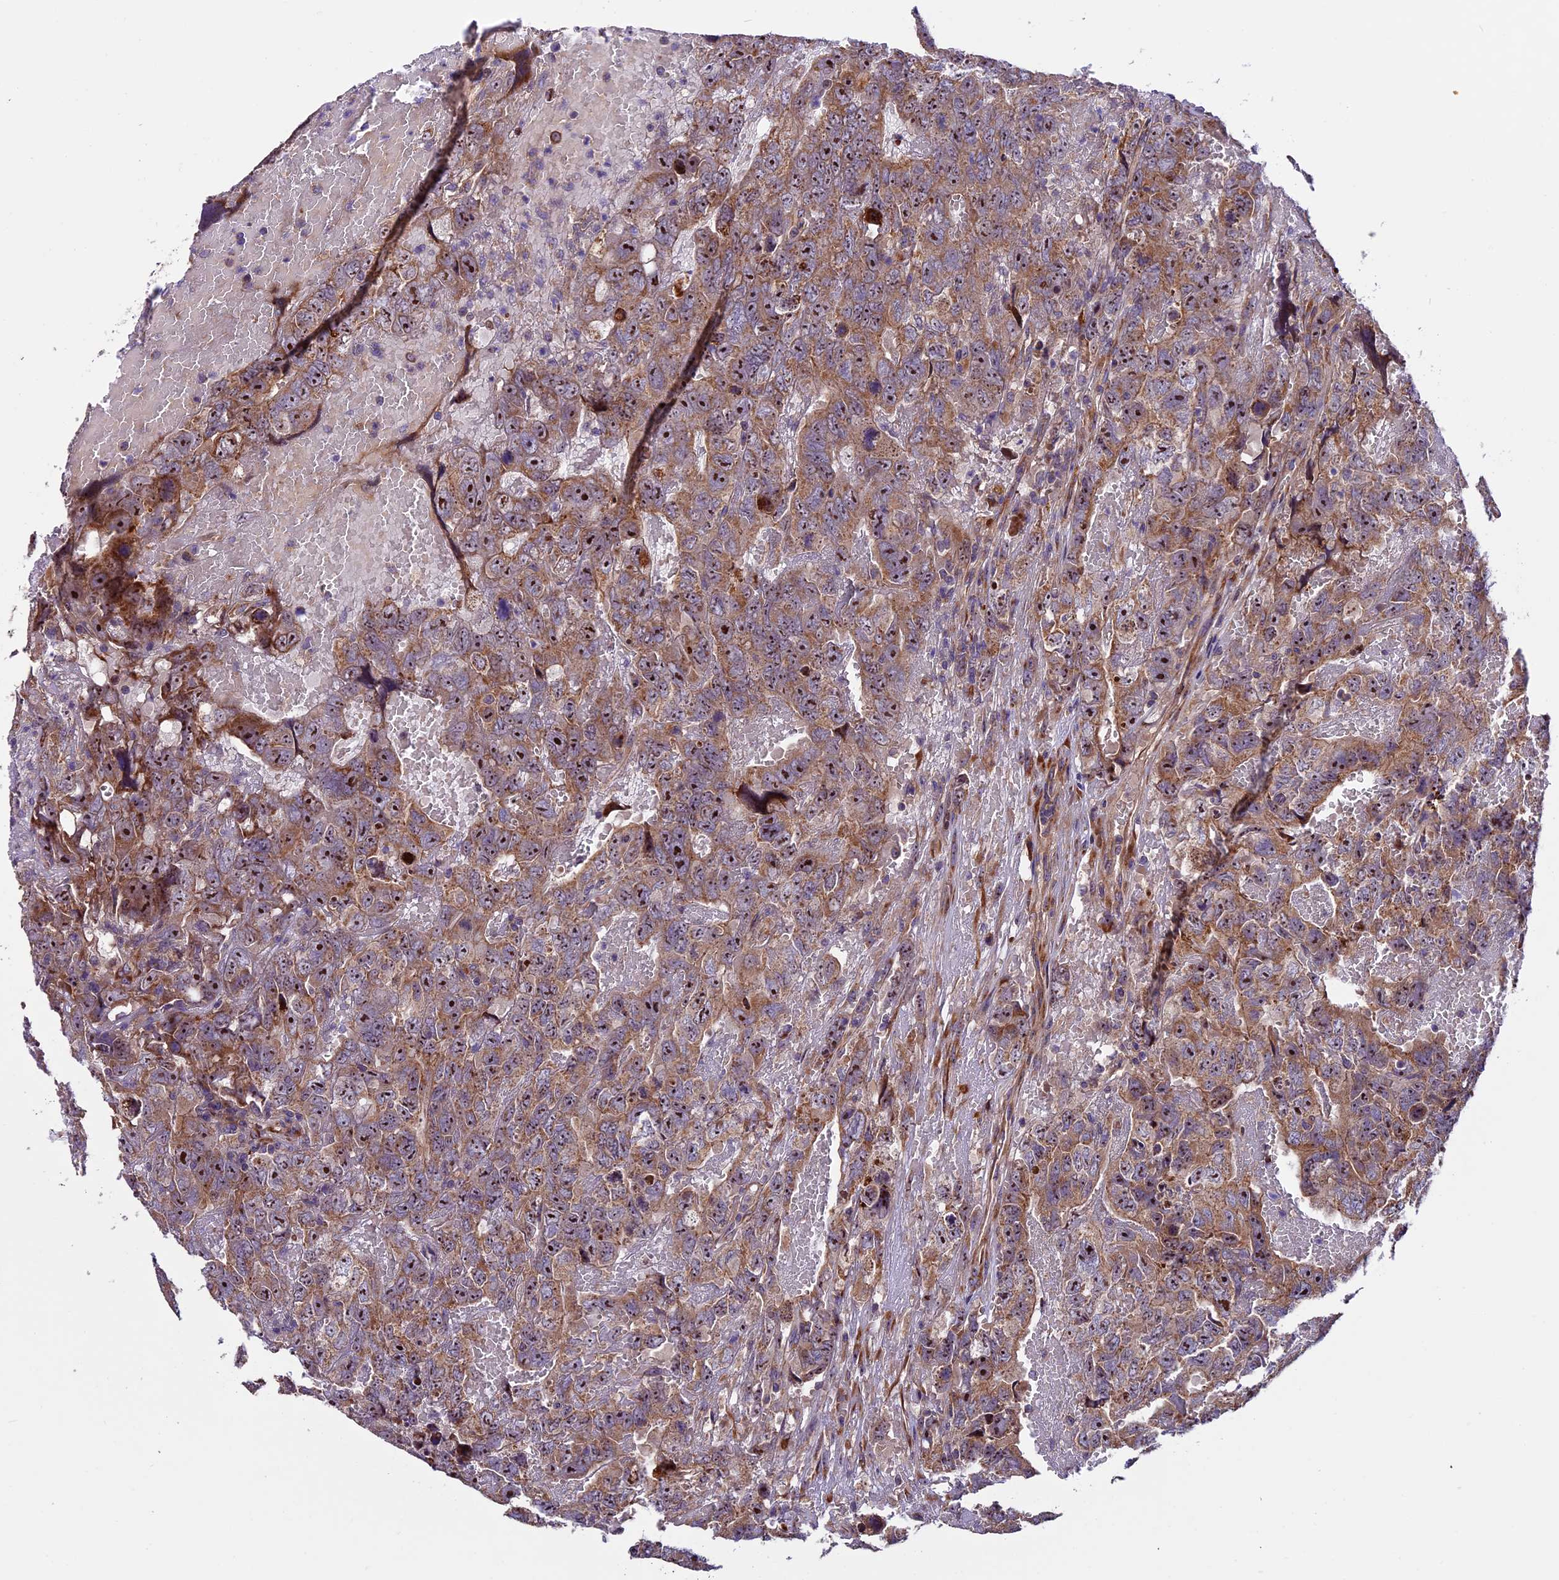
{"staining": {"intensity": "moderate", "quantity": ">75%", "location": "cytoplasmic/membranous,nuclear"}, "tissue": "testis cancer", "cell_type": "Tumor cells", "image_type": "cancer", "snomed": [{"axis": "morphology", "description": "Carcinoma, Embryonal, NOS"}, {"axis": "topography", "description": "Testis"}], "caption": "The micrograph exhibits staining of testis cancer, revealing moderate cytoplasmic/membranous and nuclear protein staining (brown color) within tumor cells. (brown staining indicates protein expression, while blue staining denotes nuclei).", "gene": "FRY", "patient": {"sex": "male", "age": 45}}